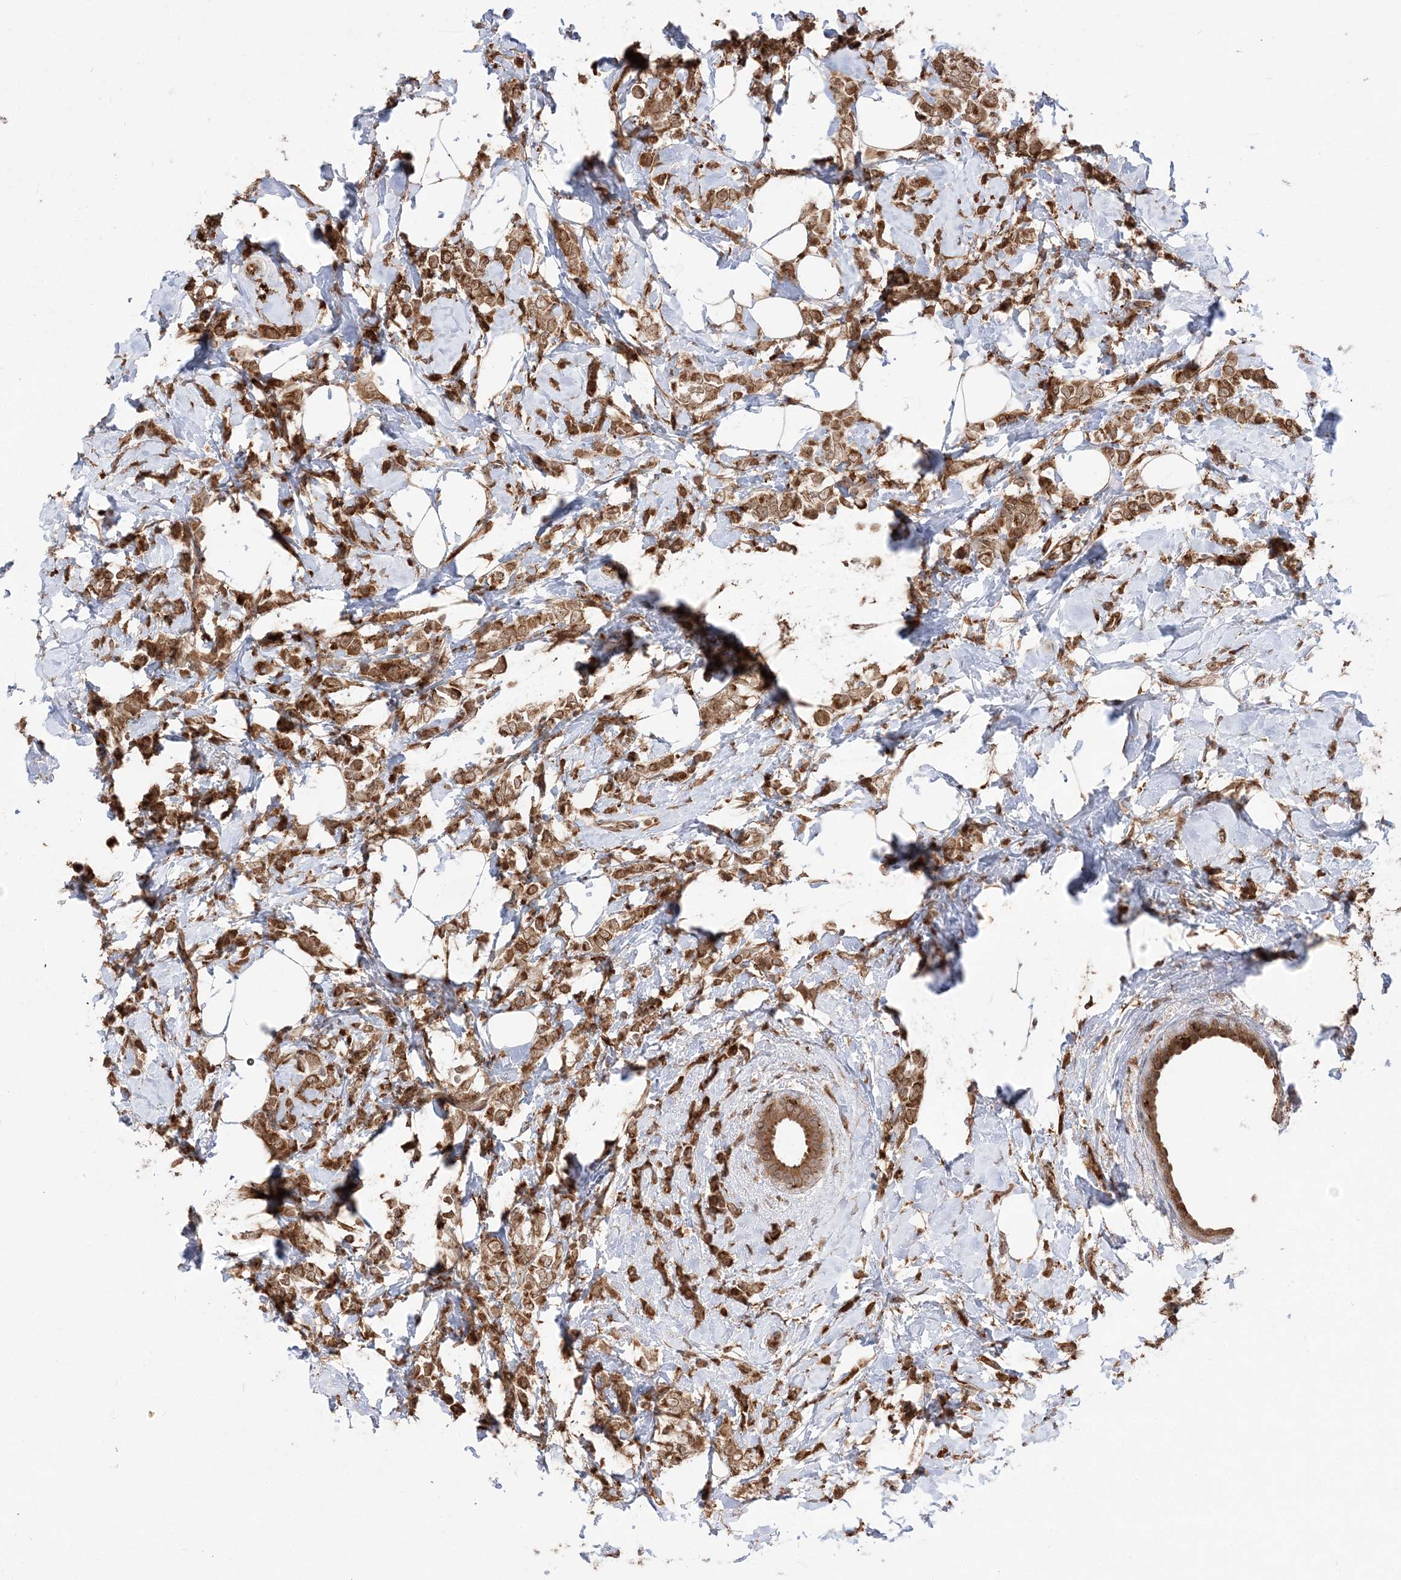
{"staining": {"intensity": "strong", "quantity": ">75%", "location": "cytoplasmic/membranous"}, "tissue": "breast cancer", "cell_type": "Tumor cells", "image_type": "cancer", "snomed": [{"axis": "morphology", "description": "Lobular carcinoma"}, {"axis": "topography", "description": "Breast"}], "caption": "Strong cytoplasmic/membranous staining for a protein is appreciated in approximately >75% of tumor cells of breast lobular carcinoma using IHC.", "gene": "EPC2", "patient": {"sex": "female", "age": 47}}